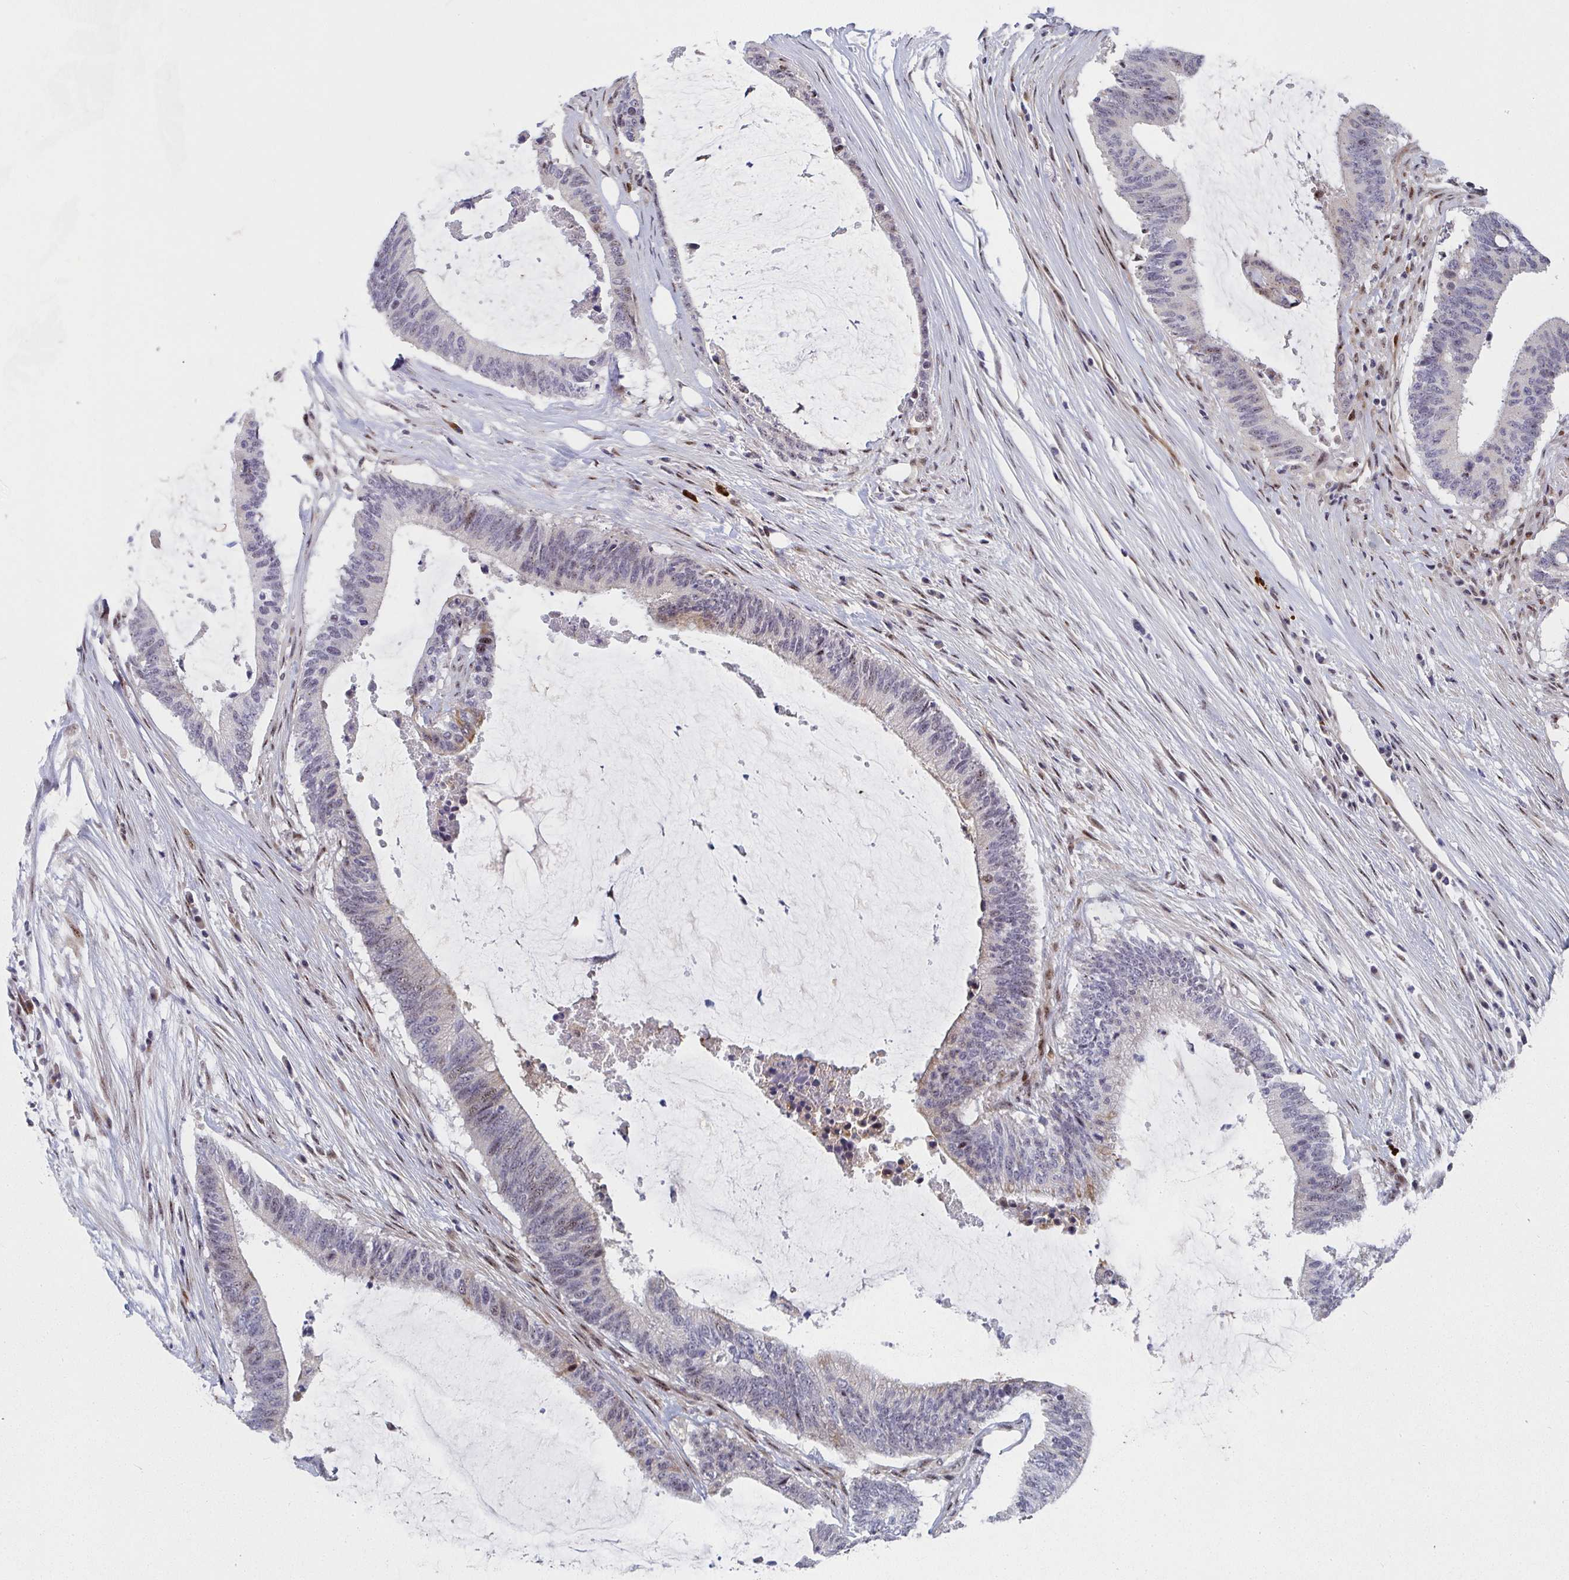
{"staining": {"intensity": "moderate", "quantity": "<25%", "location": "cytoplasmic/membranous,nuclear"}, "tissue": "colorectal cancer", "cell_type": "Tumor cells", "image_type": "cancer", "snomed": [{"axis": "morphology", "description": "Adenocarcinoma, NOS"}, {"axis": "topography", "description": "Colon"}], "caption": "Tumor cells demonstrate moderate cytoplasmic/membranous and nuclear positivity in approximately <25% of cells in colorectal cancer.", "gene": "ZIC3", "patient": {"sex": "female", "age": 43}}